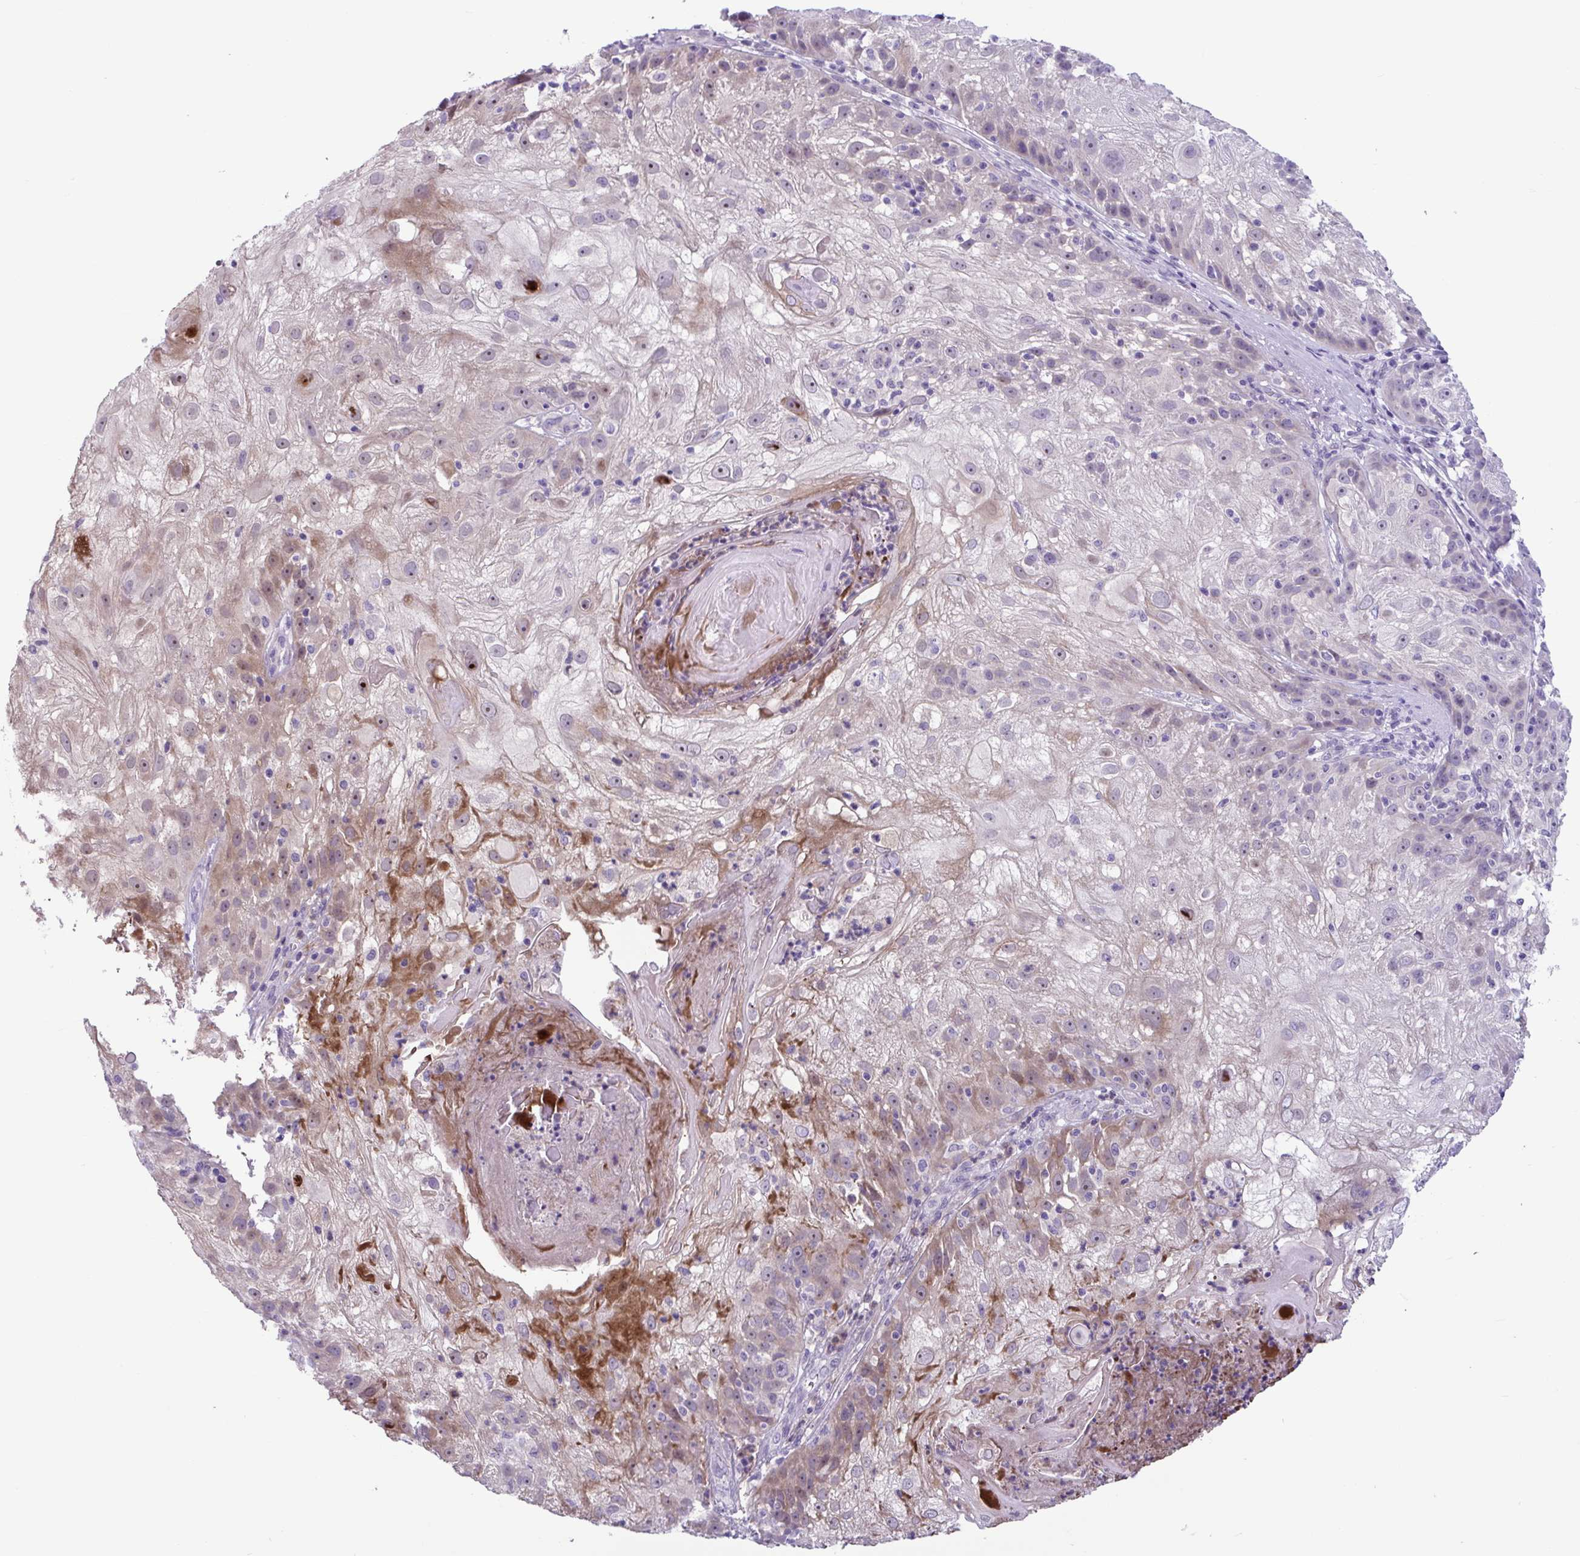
{"staining": {"intensity": "negative", "quantity": "none", "location": "none"}, "tissue": "skin cancer", "cell_type": "Tumor cells", "image_type": "cancer", "snomed": [{"axis": "morphology", "description": "Normal tissue, NOS"}, {"axis": "morphology", "description": "Squamous cell carcinoma, NOS"}, {"axis": "topography", "description": "Skin"}], "caption": "Immunohistochemistry of human squamous cell carcinoma (skin) exhibits no expression in tumor cells. (DAB IHC, high magnification).", "gene": "WNT9B", "patient": {"sex": "female", "age": 83}}